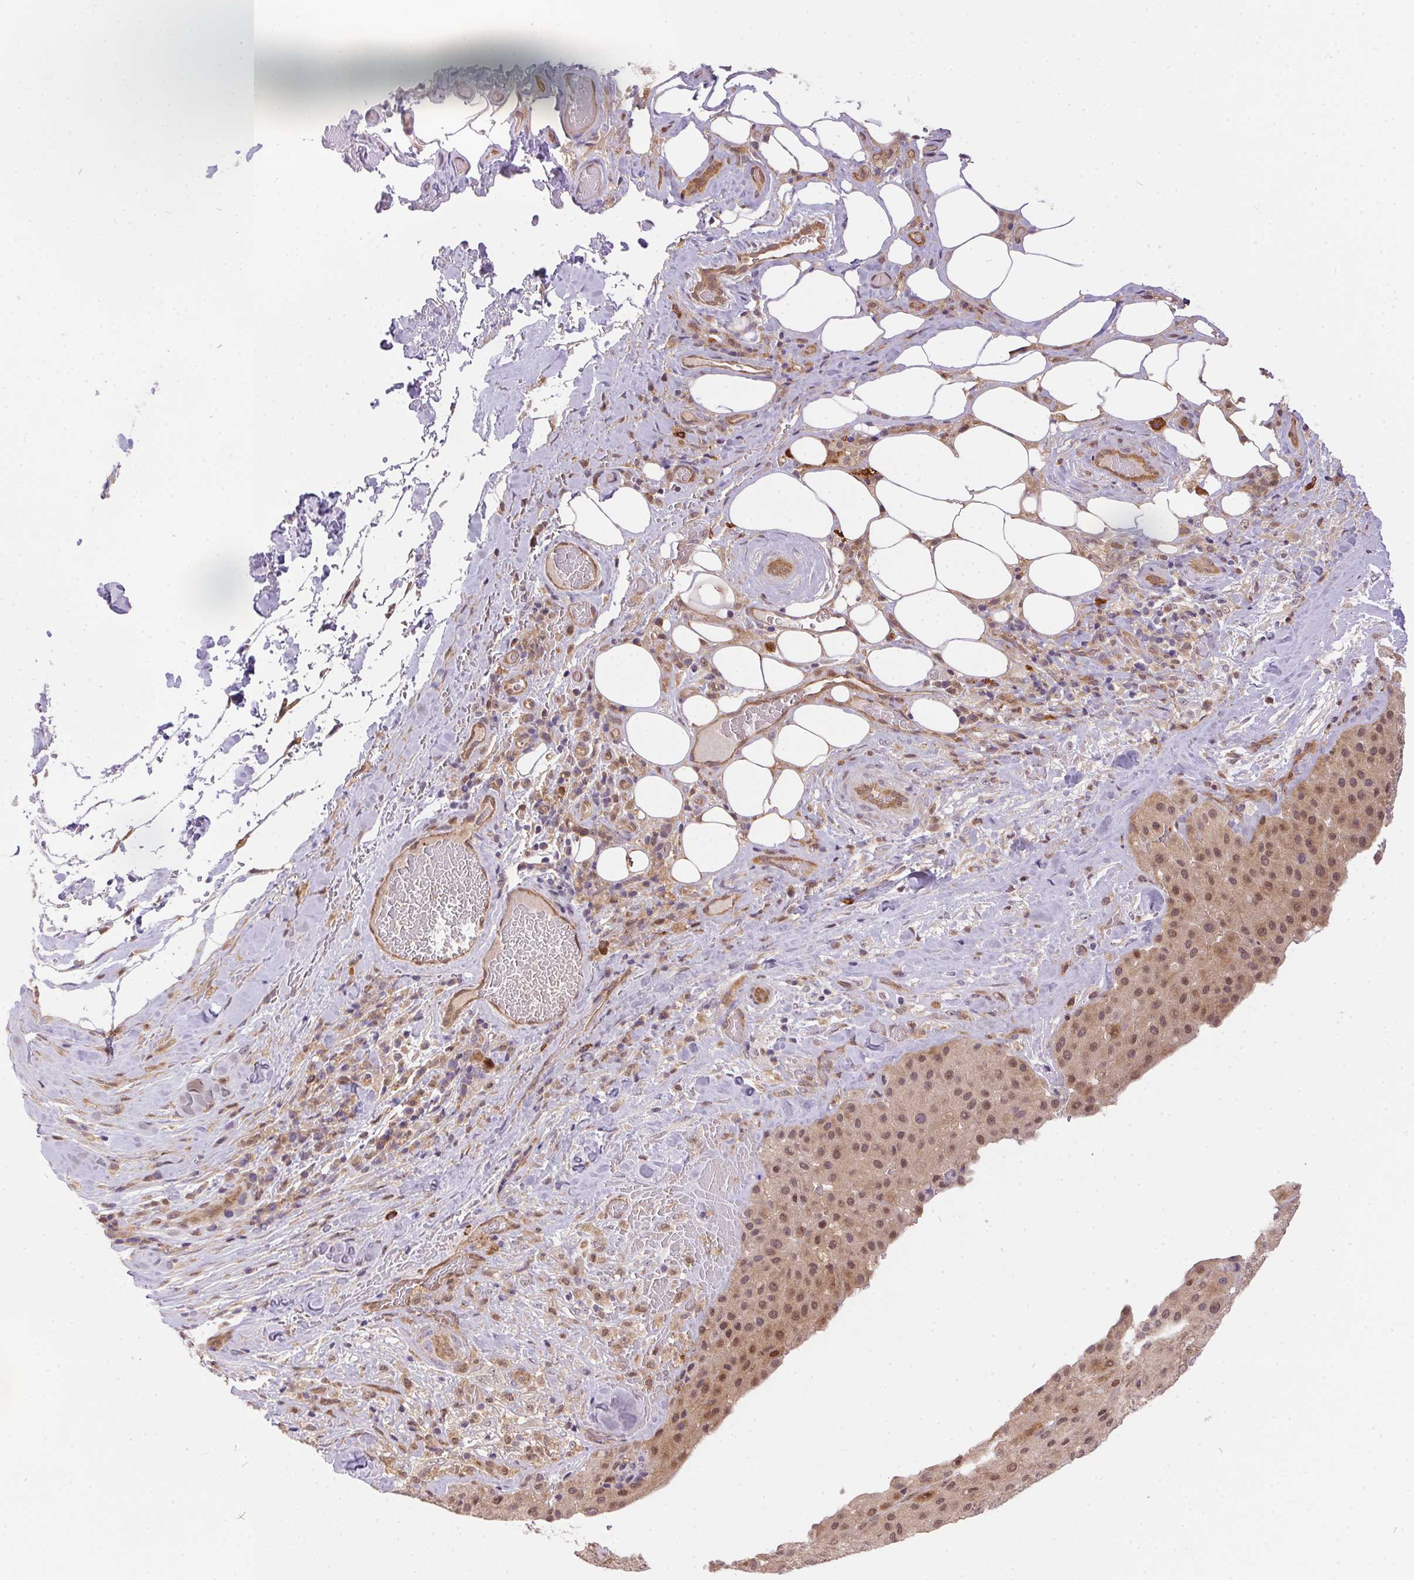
{"staining": {"intensity": "moderate", "quantity": ">75%", "location": "nuclear"}, "tissue": "melanoma", "cell_type": "Tumor cells", "image_type": "cancer", "snomed": [{"axis": "morphology", "description": "Malignant melanoma, Metastatic site"}, {"axis": "topography", "description": "Smooth muscle"}], "caption": "Immunohistochemistry (IHC) staining of malignant melanoma (metastatic site), which shows medium levels of moderate nuclear expression in approximately >75% of tumor cells indicating moderate nuclear protein staining. The staining was performed using DAB (brown) for protein detection and nuclei were counterstained in hematoxylin (blue).", "gene": "NUDT16", "patient": {"sex": "male", "age": 41}}